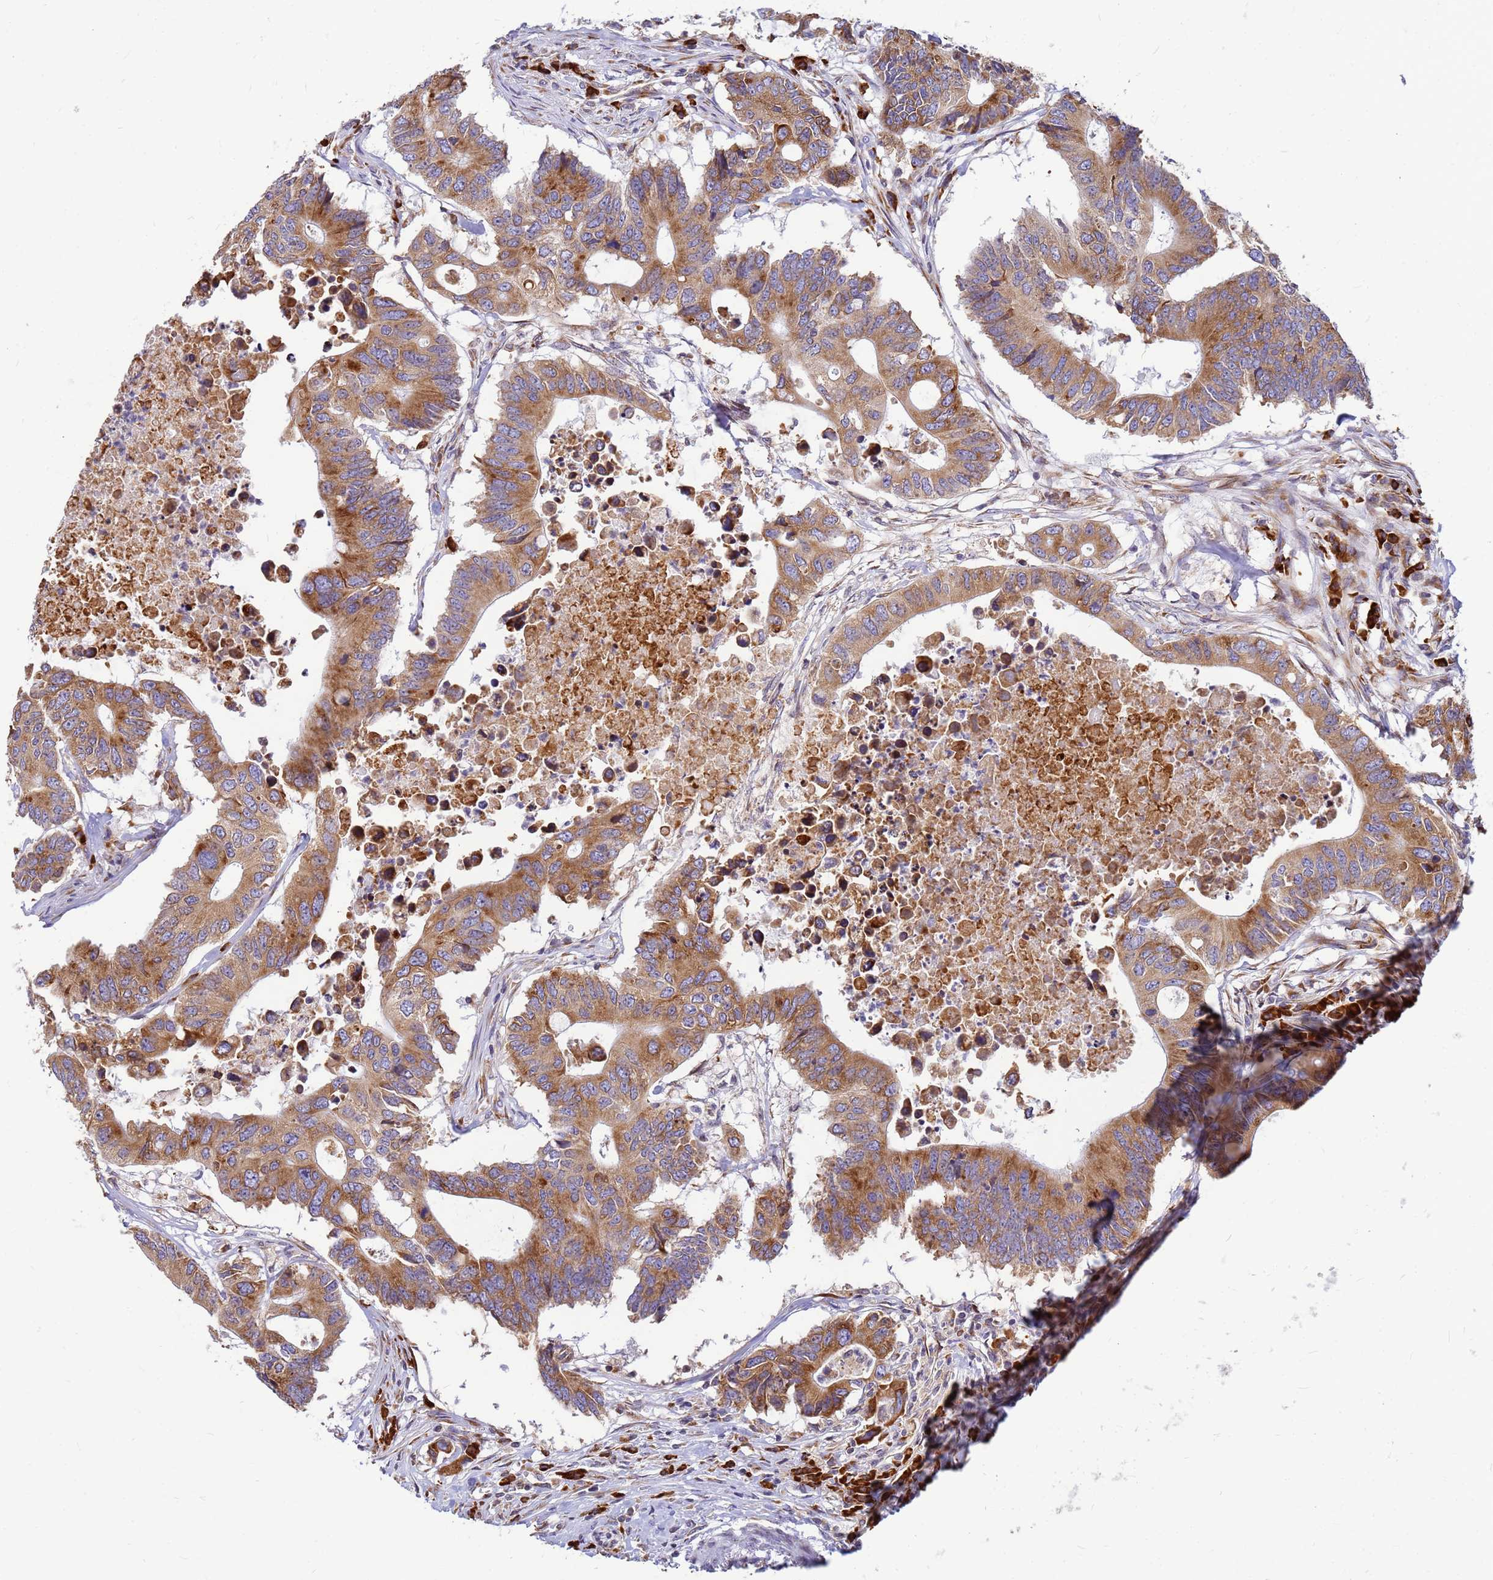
{"staining": {"intensity": "moderate", "quantity": ">75%", "location": "cytoplasmic/membranous"}, "tissue": "colorectal cancer", "cell_type": "Tumor cells", "image_type": "cancer", "snomed": [{"axis": "morphology", "description": "Adenocarcinoma, NOS"}, {"axis": "topography", "description": "Colon"}], "caption": "Human colorectal adenocarcinoma stained with a protein marker displays moderate staining in tumor cells.", "gene": "SSR4", "patient": {"sex": "male", "age": 71}}